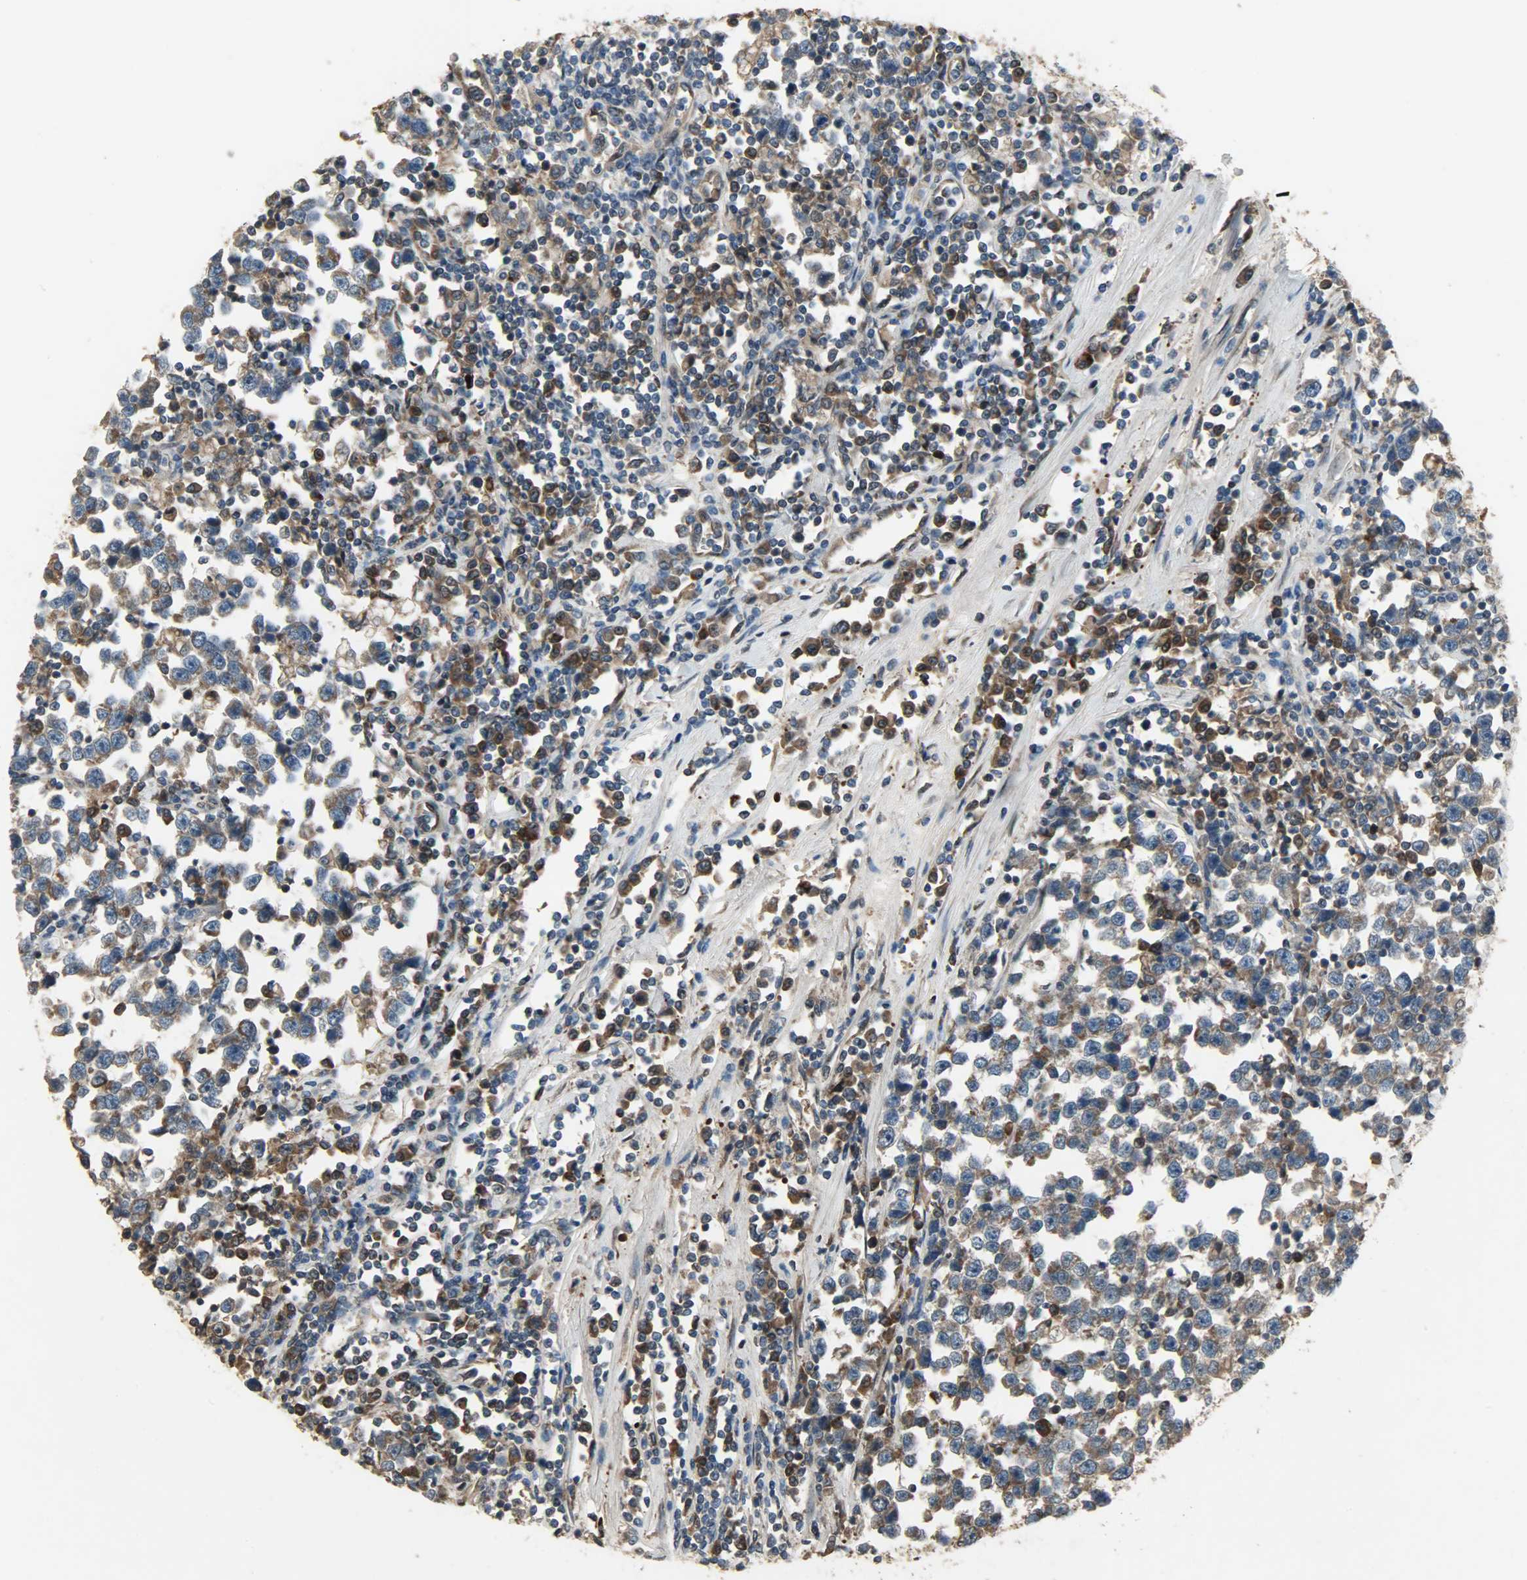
{"staining": {"intensity": "strong", "quantity": ">75%", "location": "cytoplasmic/membranous"}, "tissue": "testis cancer", "cell_type": "Tumor cells", "image_type": "cancer", "snomed": [{"axis": "morphology", "description": "Seminoma, NOS"}, {"axis": "topography", "description": "Testis"}], "caption": "Testis cancer (seminoma) was stained to show a protein in brown. There is high levels of strong cytoplasmic/membranous expression in about >75% of tumor cells. The staining was performed using DAB, with brown indicating positive protein expression. Nuclei are stained blue with hematoxylin.", "gene": "AMT", "patient": {"sex": "male", "age": 43}}